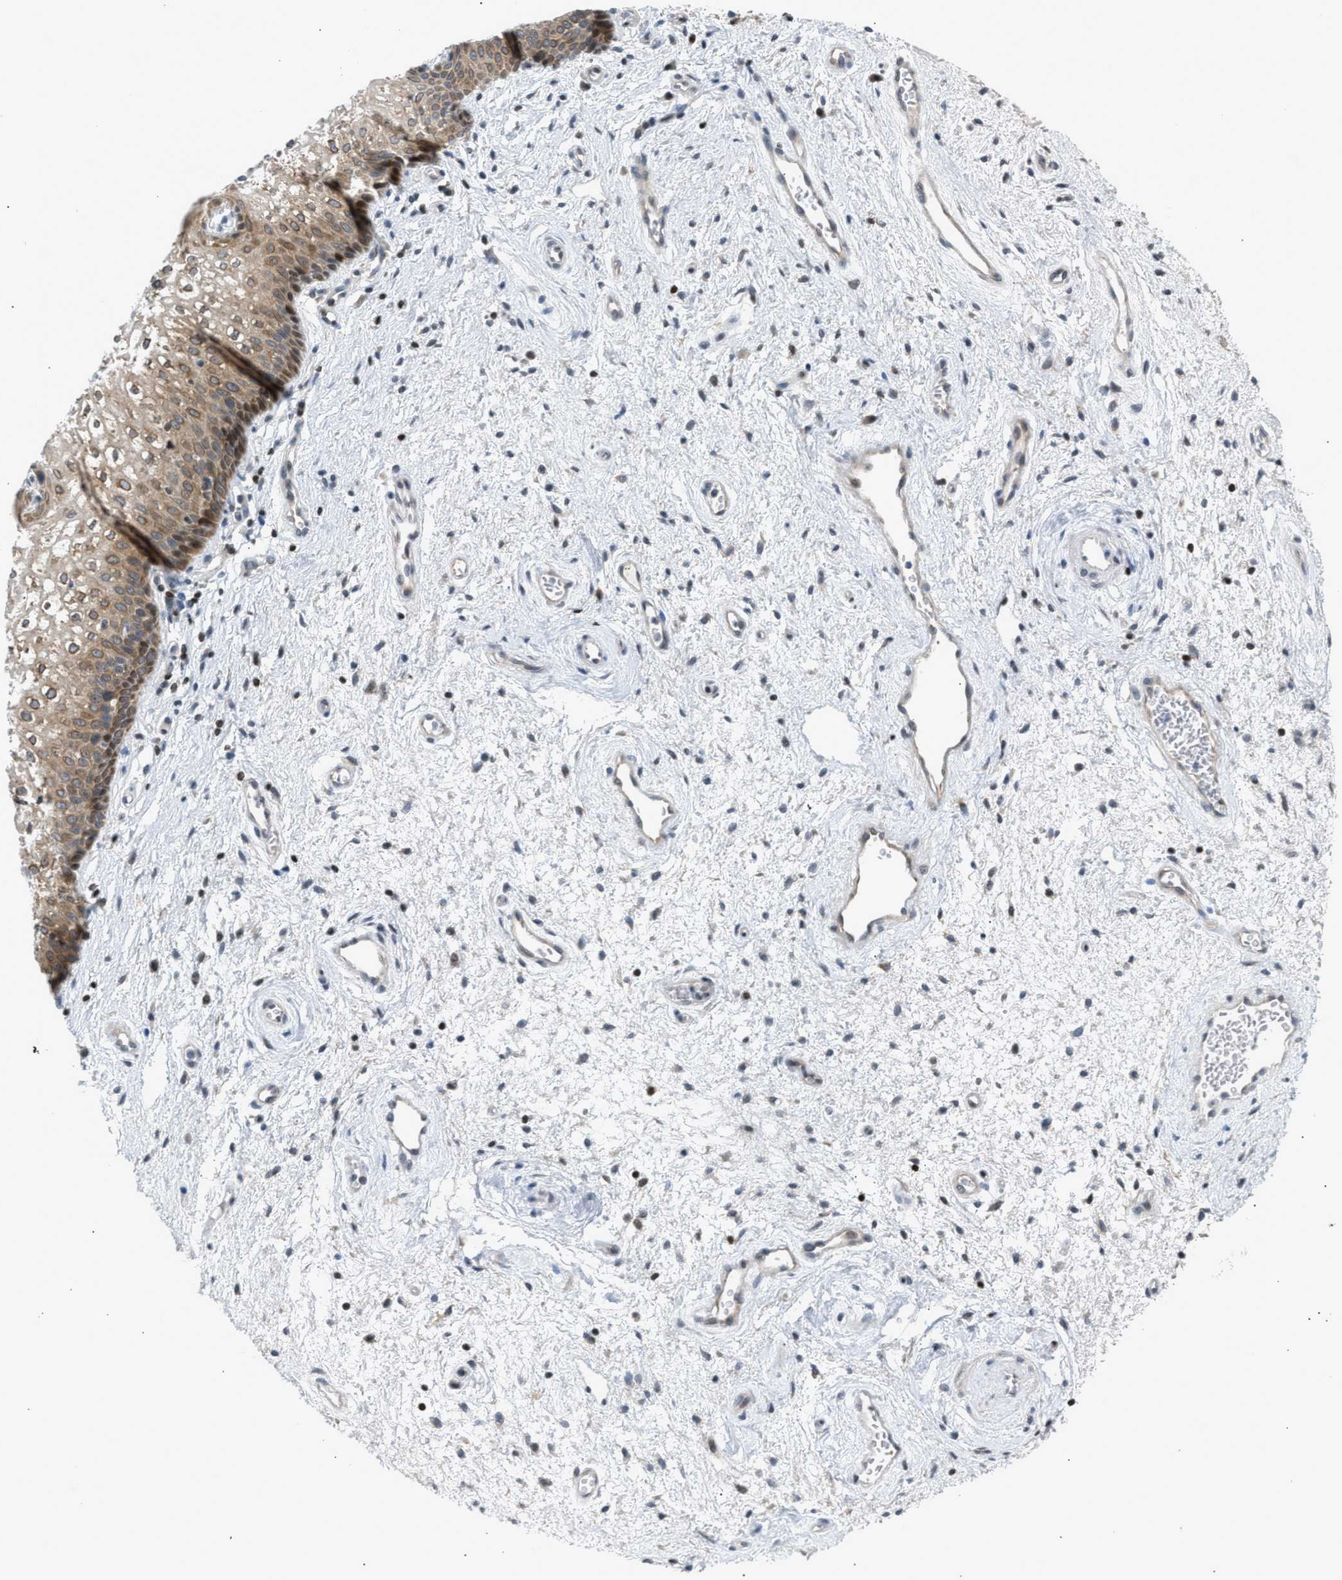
{"staining": {"intensity": "moderate", "quantity": ">75%", "location": "cytoplasmic/membranous"}, "tissue": "vagina", "cell_type": "Squamous epithelial cells", "image_type": "normal", "snomed": [{"axis": "morphology", "description": "Normal tissue, NOS"}, {"axis": "topography", "description": "Vagina"}], "caption": "Human vagina stained for a protein (brown) exhibits moderate cytoplasmic/membranous positive staining in approximately >75% of squamous epithelial cells.", "gene": "NPS", "patient": {"sex": "female", "age": 34}}